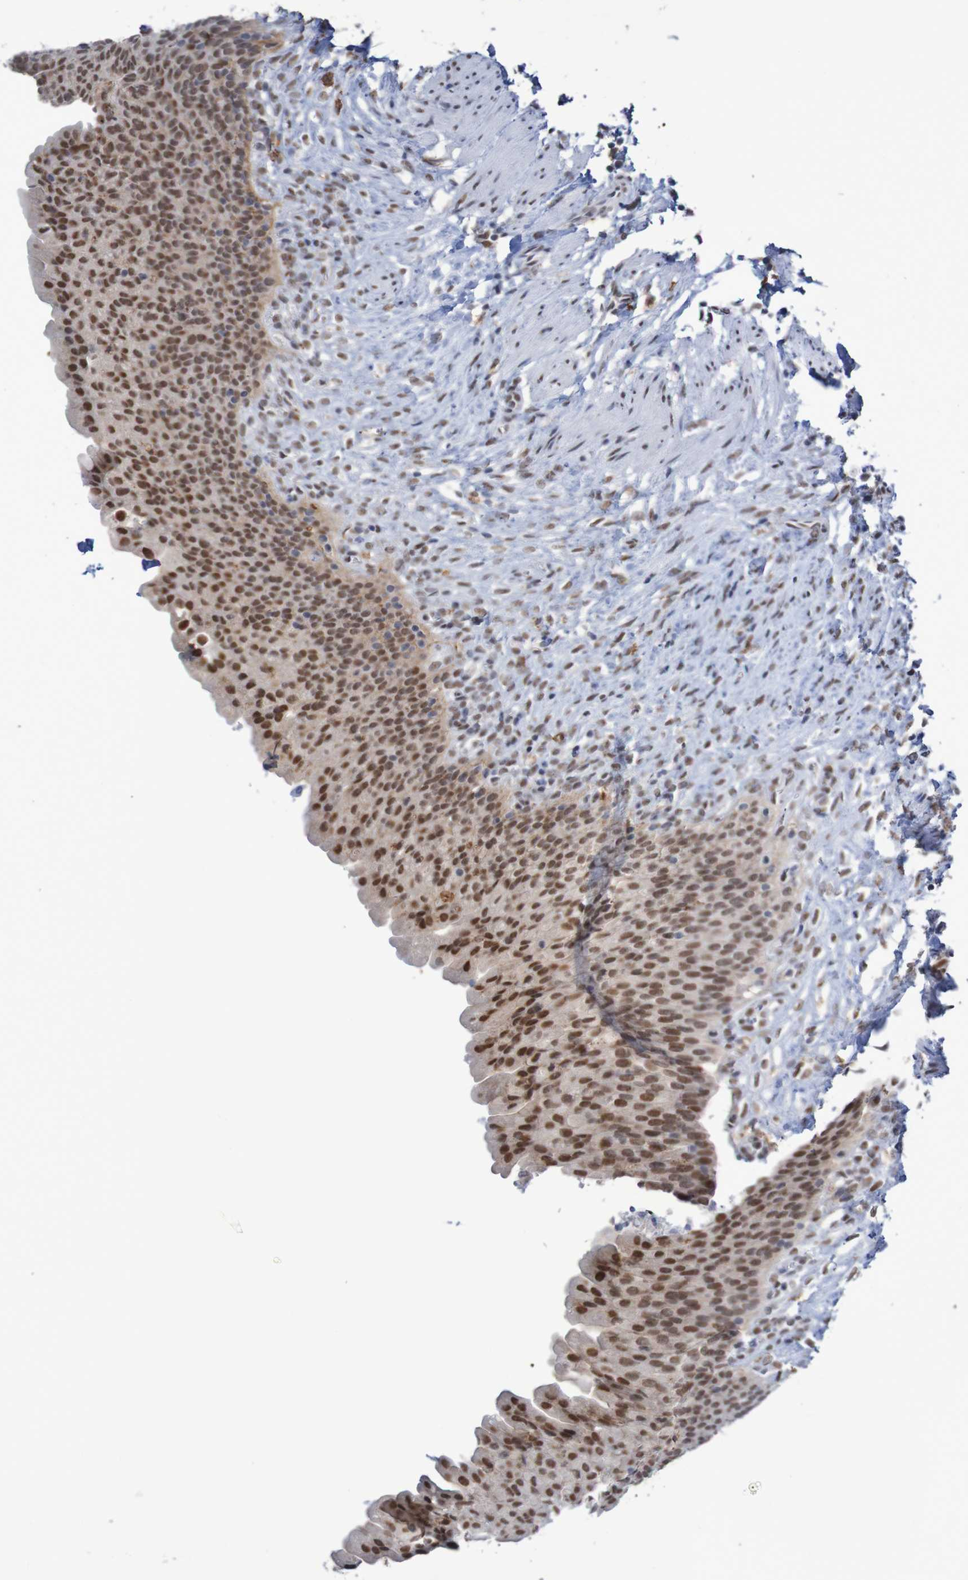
{"staining": {"intensity": "strong", "quantity": ">75%", "location": "cytoplasmic/membranous,nuclear"}, "tissue": "urinary bladder", "cell_type": "Urothelial cells", "image_type": "normal", "snomed": [{"axis": "morphology", "description": "Normal tissue, NOS"}, {"axis": "topography", "description": "Urinary bladder"}], "caption": "A histopathology image of urinary bladder stained for a protein exhibits strong cytoplasmic/membranous,nuclear brown staining in urothelial cells. (DAB = brown stain, brightfield microscopy at high magnification).", "gene": "MRTFB", "patient": {"sex": "female", "age": 79}}